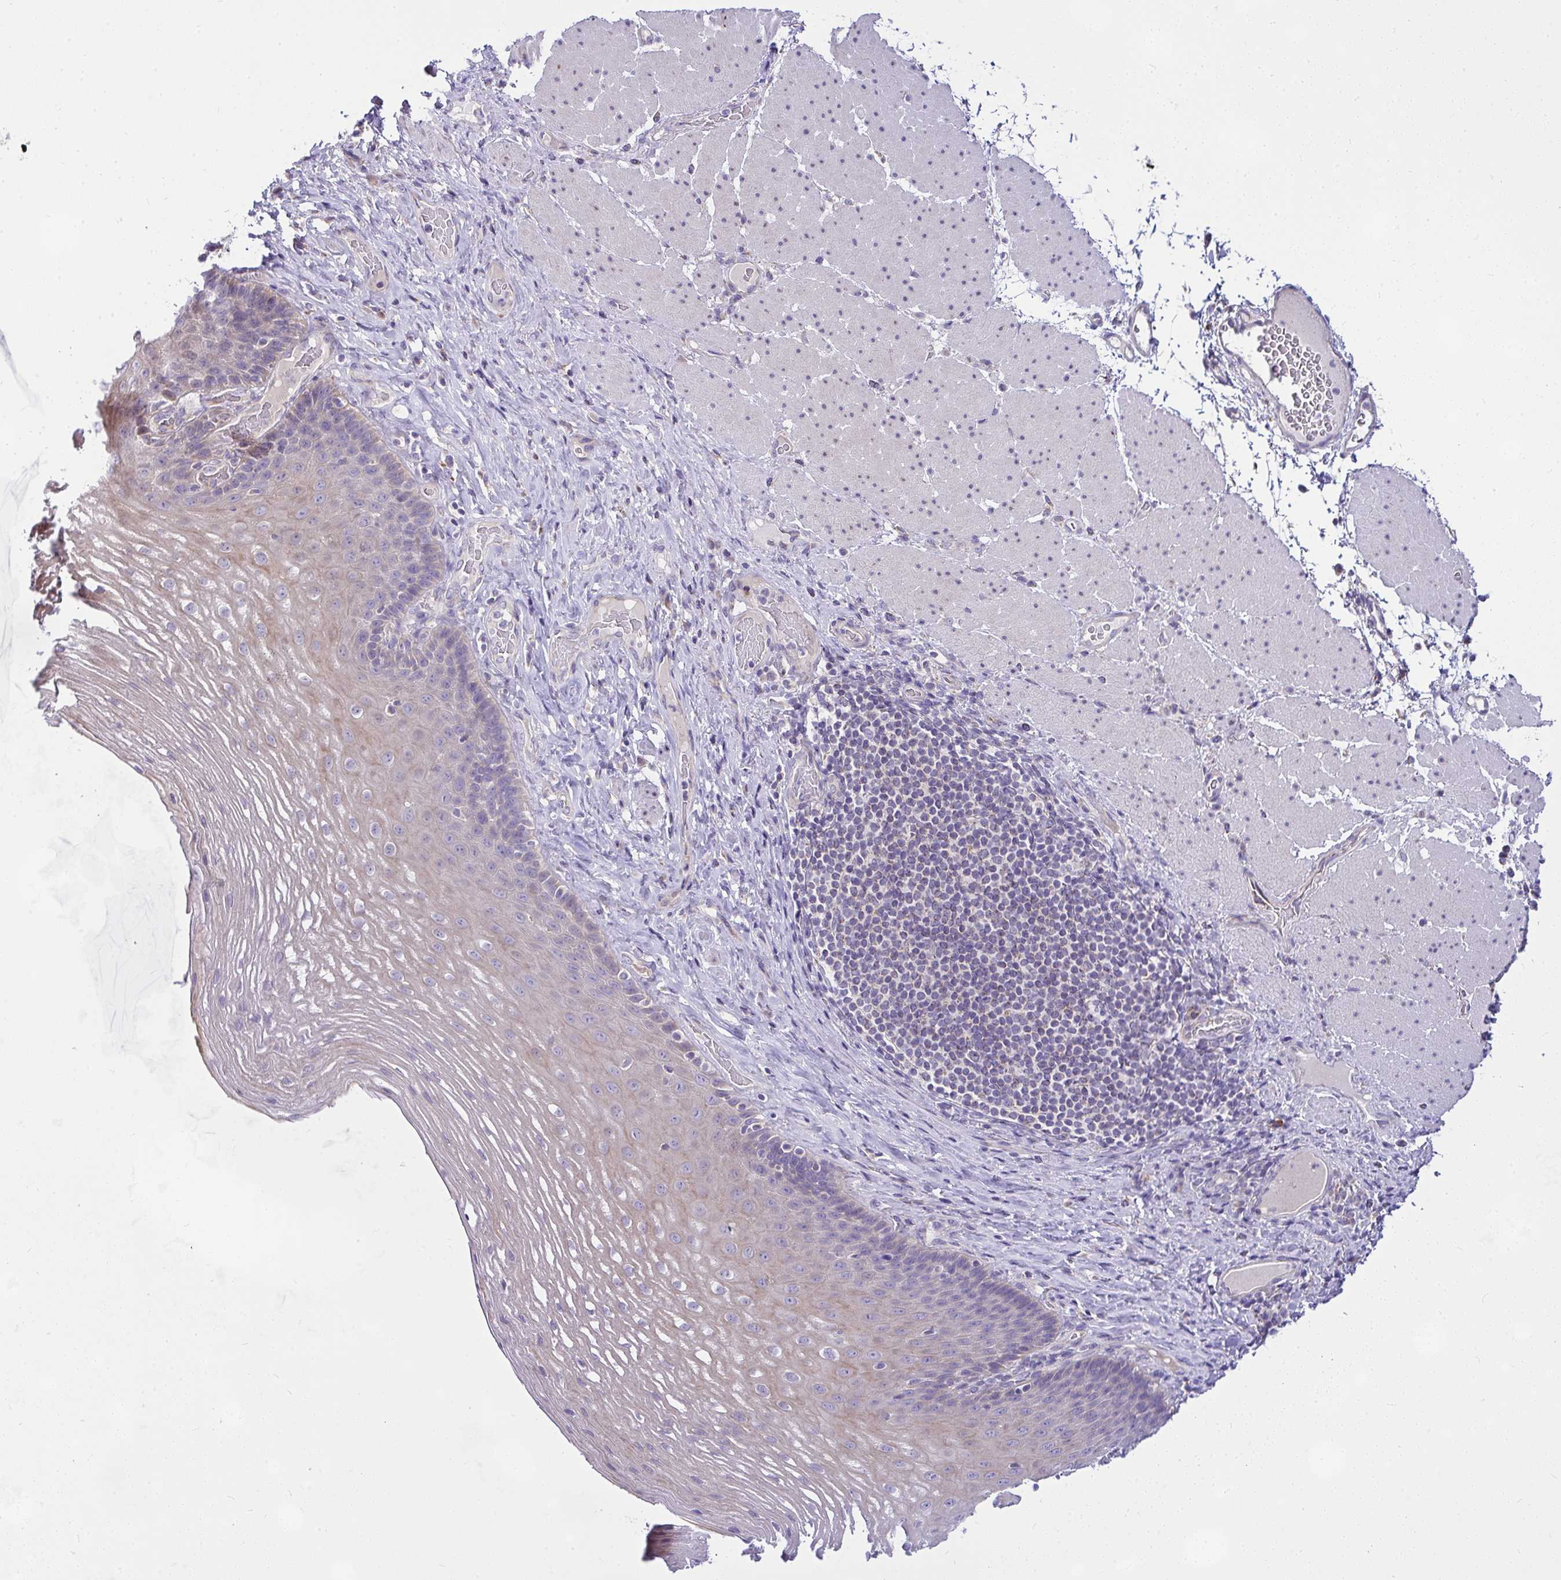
{"staining": {"intensity": "weak", "quantity": "25%-75%", "location": "cytoplasmic/membranous"}, "tissue": "esophagus", "cell_type": "Squamous epithelial cells", "image_type": "normal", "snomed": [{"axis": "morphology", "description": "Normal tissue, NOS"}, {"axis": "topography", "description": "Esophagus"}], "caption": "Esophagus stained for a protein (brown) shows weak cytoplasmic/membranous positive positivity in about 25%-75% of squamous epithelial cells.", "gene": "CEP63", "patient": {"sex": "male", "age": 62}}